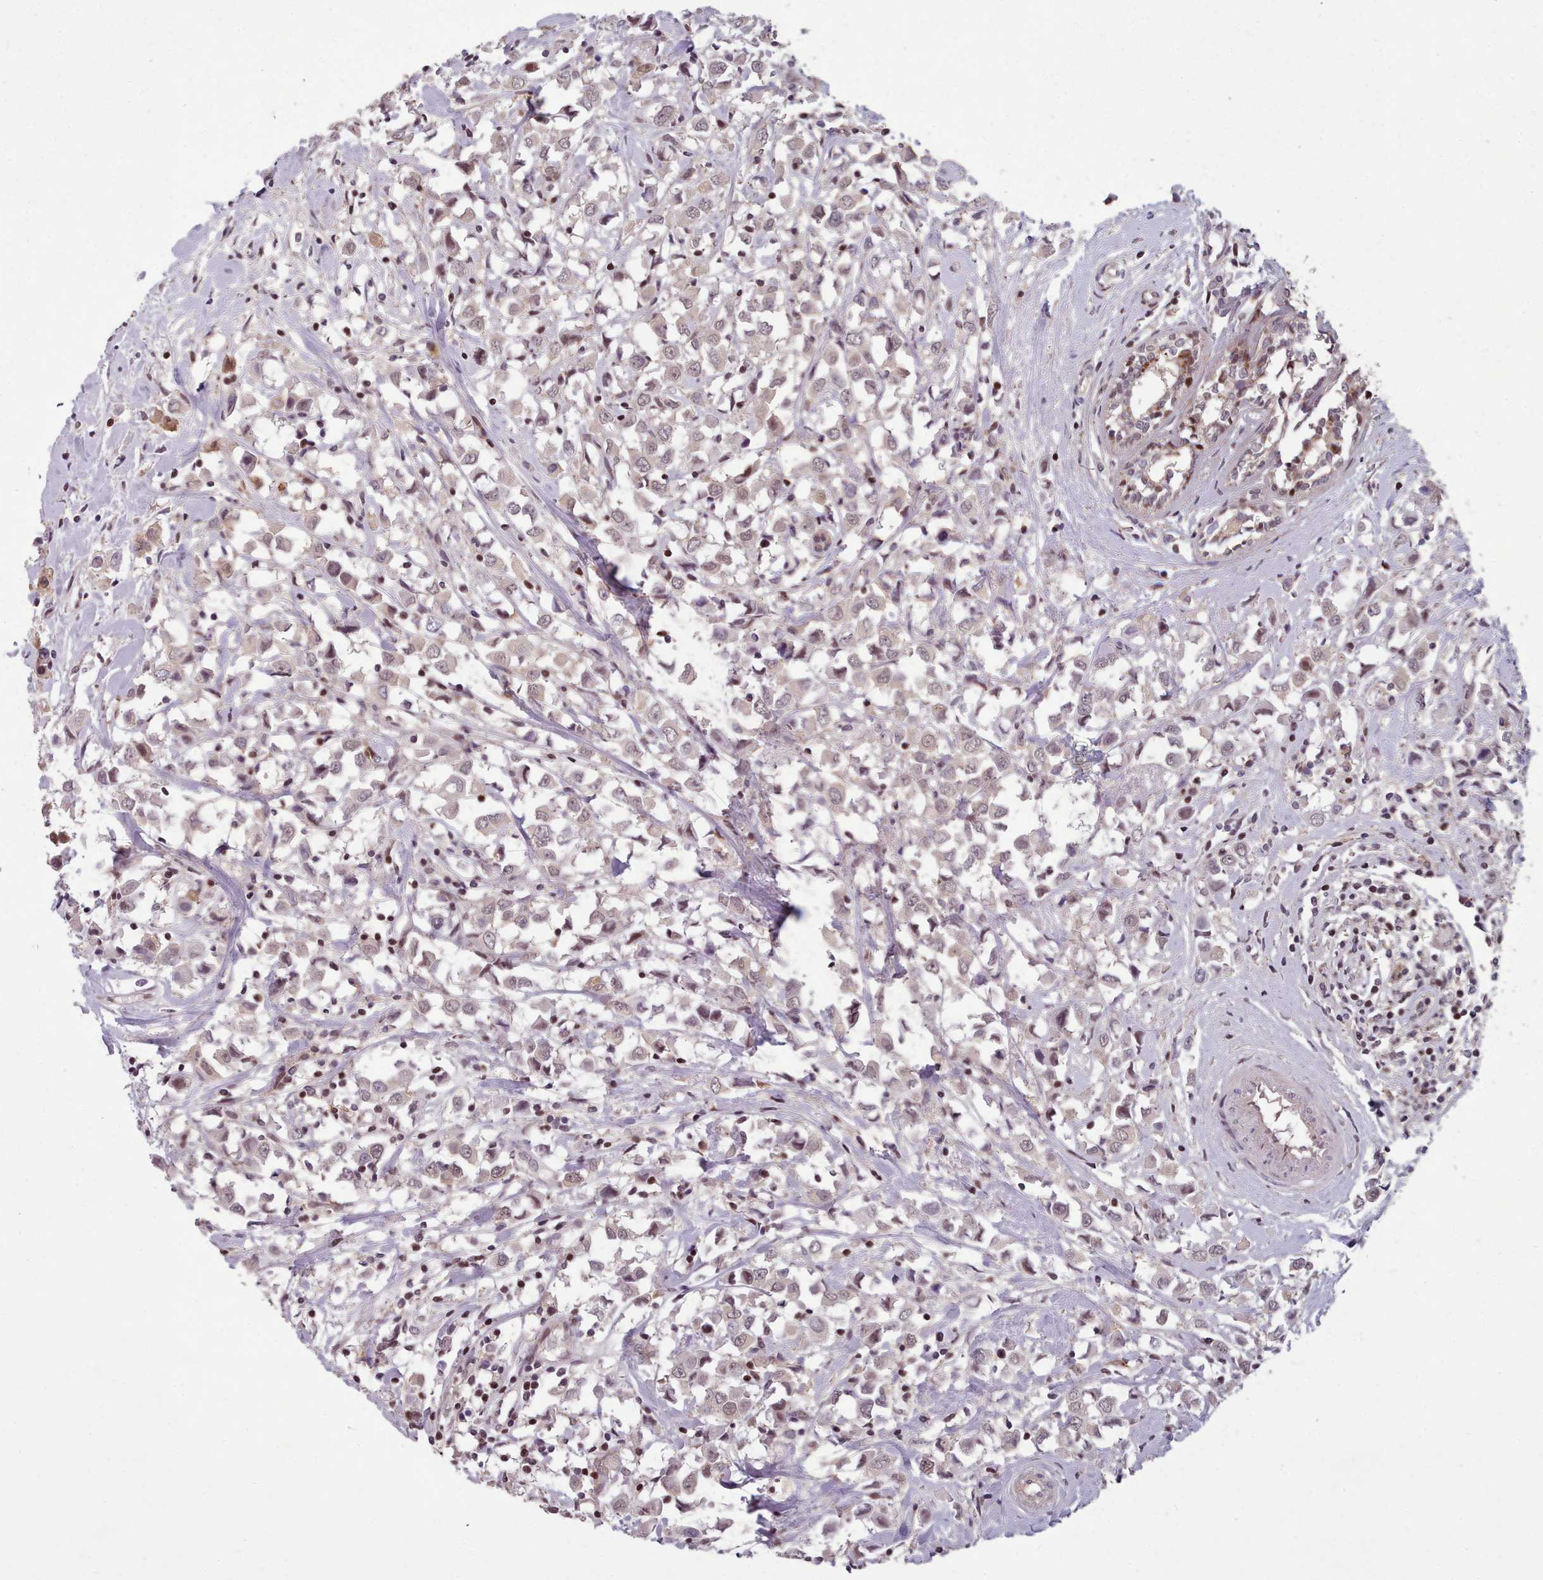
{"staining": {"intensity": "weak", "quantity": "25%-75%", "location": "cytoplasmic/membranous,nuclear"}, "tissue": "breast cancer", "cell_type": "Tumor cells", "image_type": "cancer", "snomed": [{"axis": "morphology", "description": "Duct carcinoma"}, {"axis": "topography", "description": "Breast"}], "caption": "Immunohistochemistry (IHC) (DAB) staining of breast intraductal carcinoma demonstrates weak cytoplasmic/membranous and nuclear protein expression in approximately 25%-75% of tumor cells. The protein of interest is shown in brown color, while the nuclei are stained blue.", "gene": "ENSA", "patient": {"sex": "female", "age": 61}}